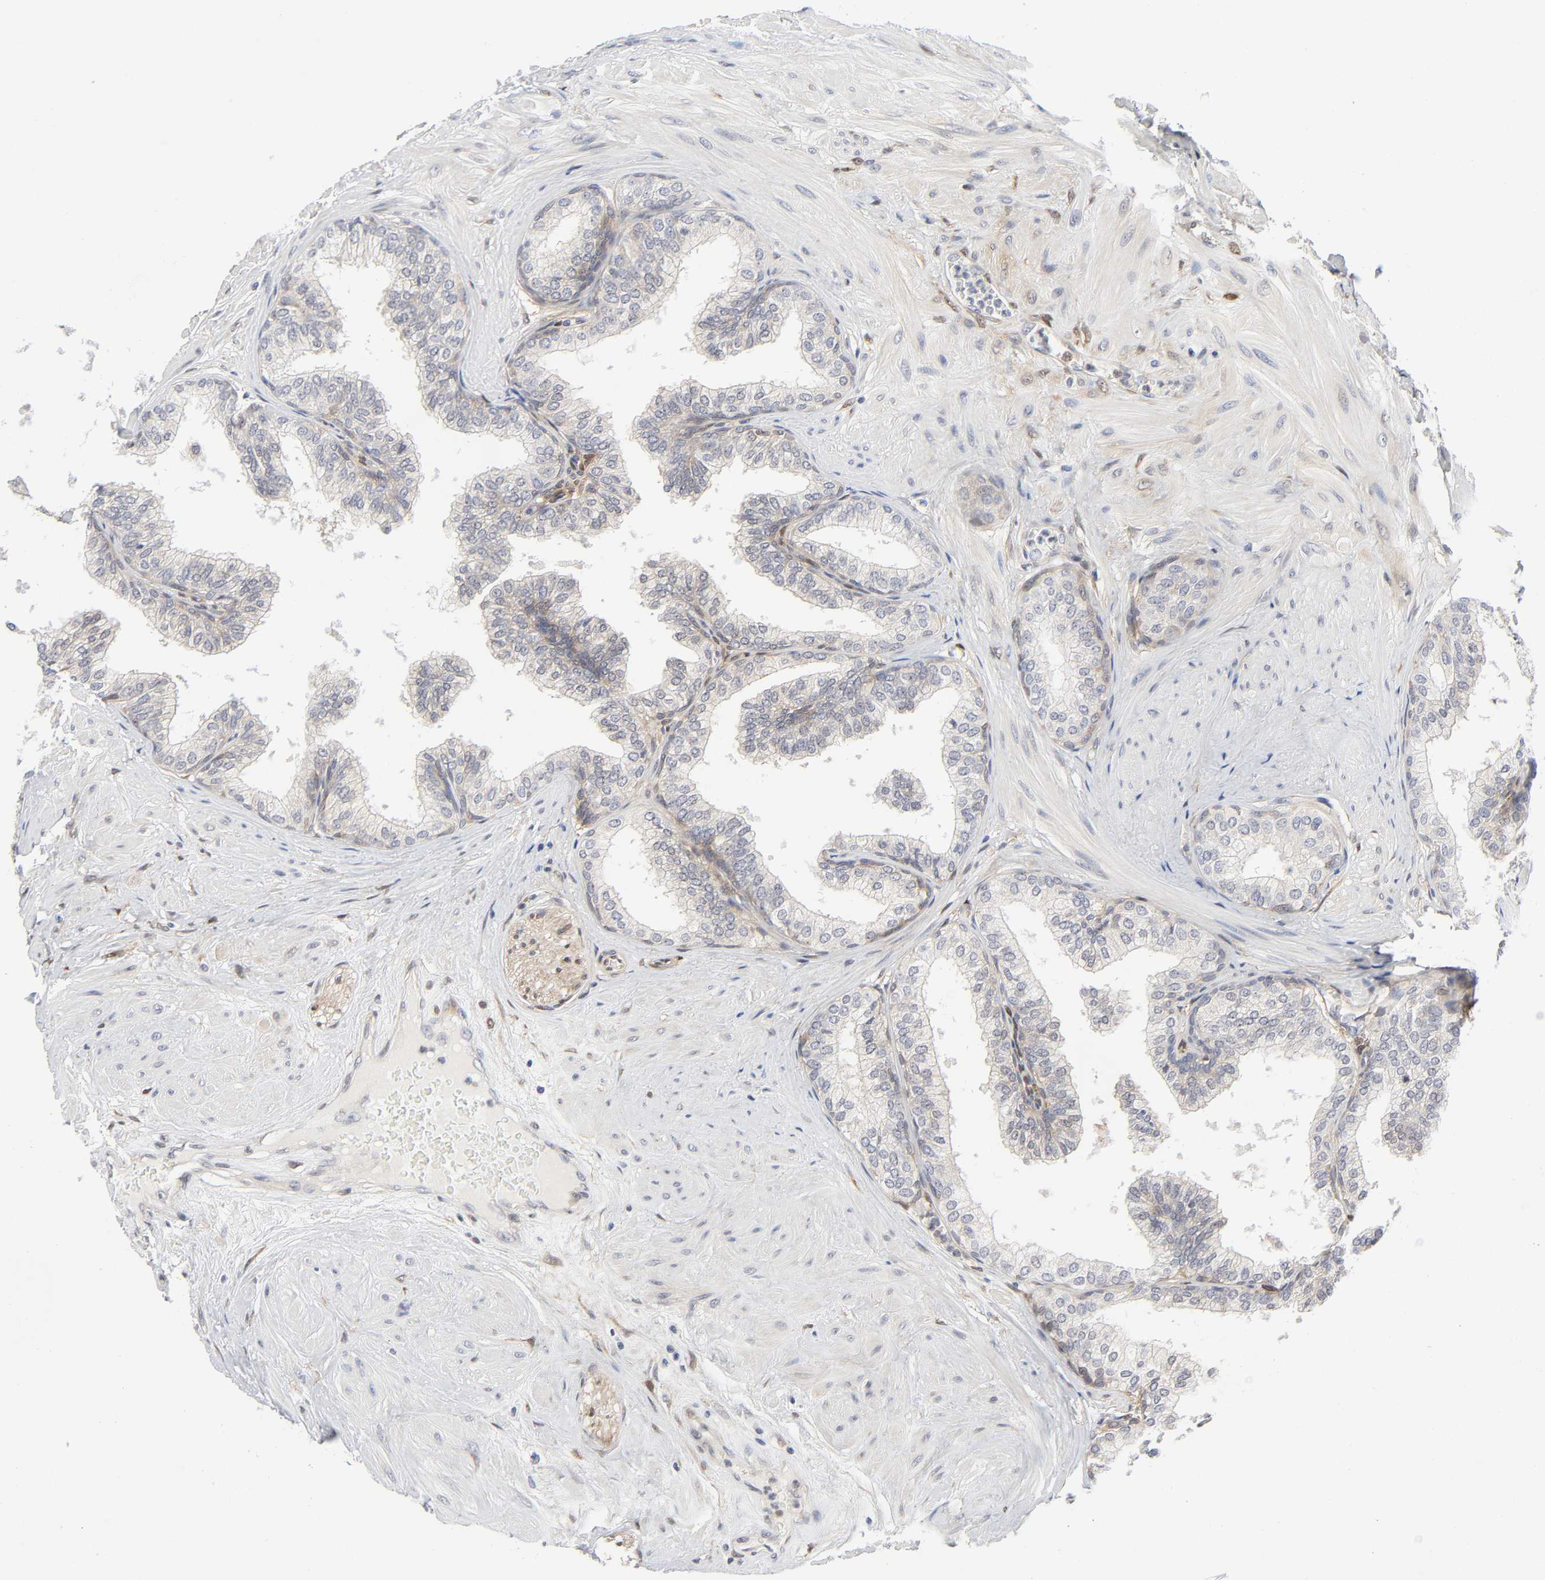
{"staining": {"intensity": "negative", "quantity": "none", "location": "none"}, "tissue": "prostate", "cell_type": "Glandular cells", "image_type": "normal", "snomed": [{"axis": "morphology", "description": "Normal tissue, NOS"}, {"axis": "topography", "description": "Prostate"}], "caption": "The histopathology image shows no staining of glandular cells in unremarkable prostate.", "gene": "PTEN", "patient": {"sex": "male", "age": 60}}